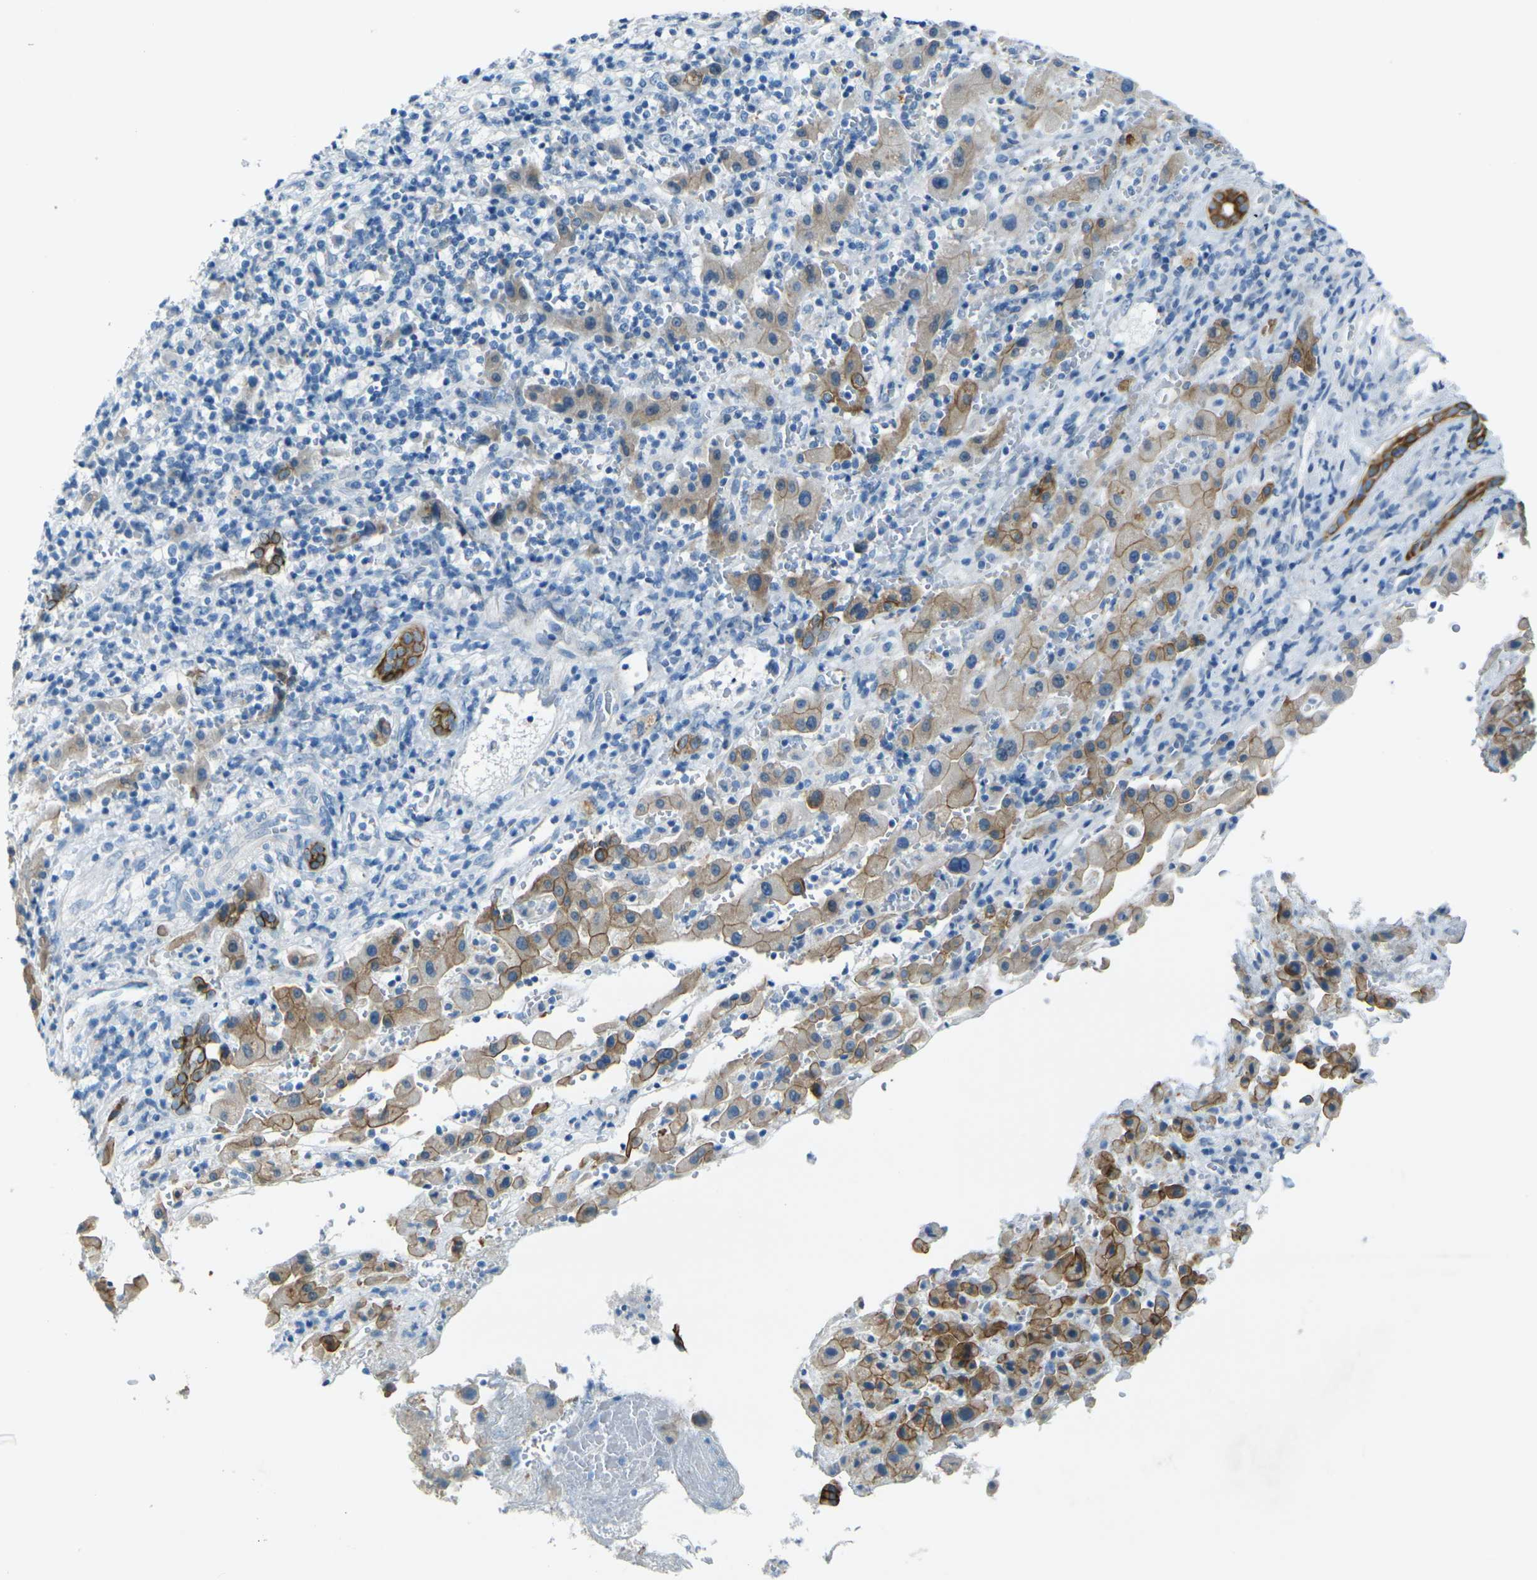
{"staining": {"intensity": "negative", "quantity": "none", "location": "none"}, "tissue": "liver cancer", "cell_type": "Tumor cells", "image_type": "cancer", "snomed": [{"axis": "morphology", "description": "Cholangiocarcinoma"}, {"axis": "topography", "description": "Liver"}], "caption": "This is a image of immunohistochemistry staining of liver cancer, which shows no positivity in tumor cells.", "gene": "ANKRD46", "patient": {"sex": "male", "age": 57}}